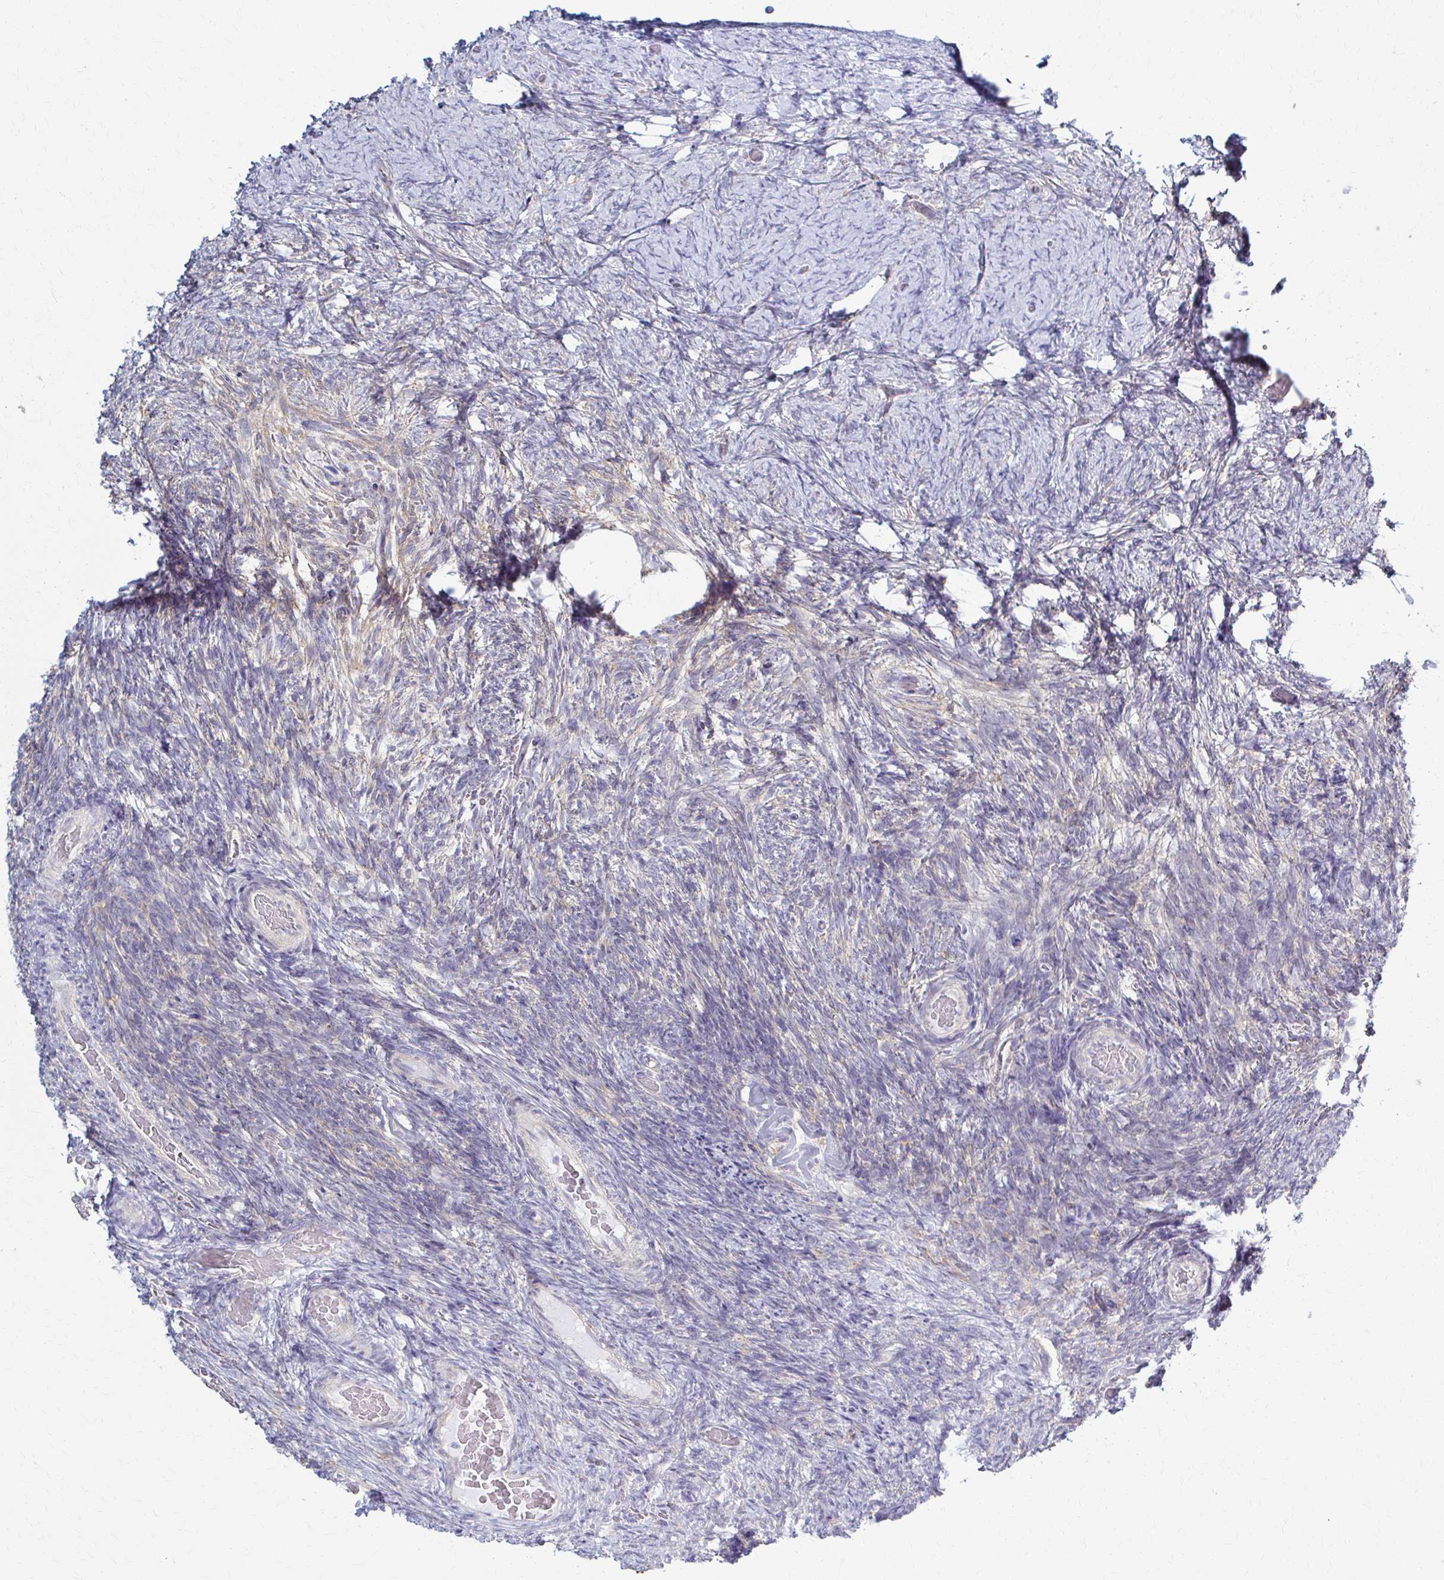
{"staining": {"intensity": "negative", "quantity": "none", "location": "none"}, "tissue": "ovary", "cell_type": "Ovarian stroma cells", "image_type": "normal", "snomed": [{"axis": "morphology", "description": "Normal tissue, NOS"}, {"axis": "topography", "description": "Ovary"}], "caption": "High magnification brightfield microscopy of unremarkable ovary stained with DAB (3,3'-diaminobenzidine) (brown) and counterstained with hematoxylin (blue): ovarian stroma cells show no significant positivity. Brightfield microscopy of immunohistochemistry (IHC) stained with DAB (3,3'-diaminobenzidine) (brown) and hematoxylin (blue), captured at high magnification.", "gene": "PRKRA", "patient": {"sex": "female", "age": 34}}